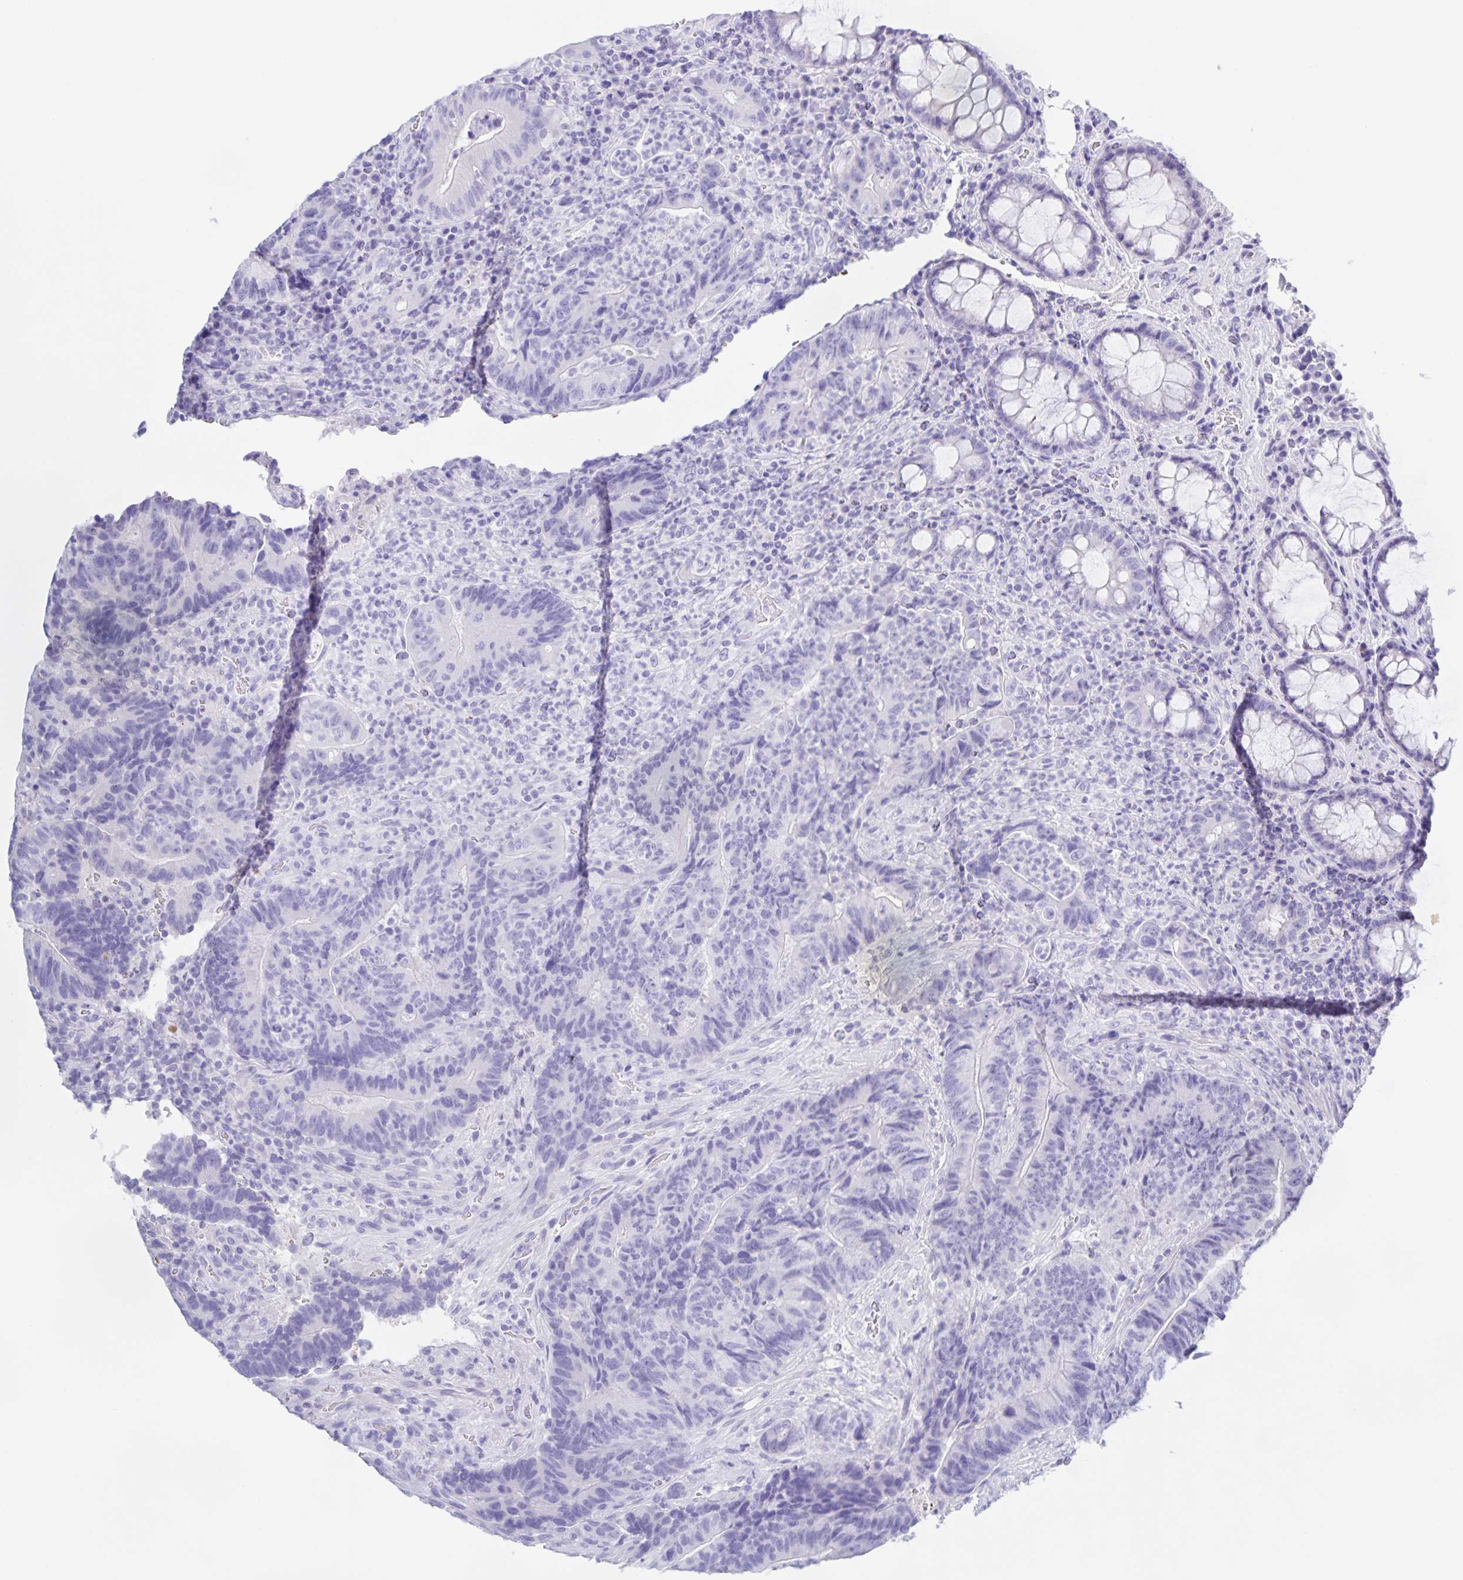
{"staining": {"intensity": "negative", "quantity": "none", "location": "none"}, "tissue": "colorectal cancer", "cell_type": "Tumor cells", "image_type": "cancer", "snomed": [{"axis": "morphology", "description": "Normal tissue, NOS"}, {"axis": "morphology", "description": "Adenocarcinoma, NOS"}, {"axis": "topography", "description": "Colon"}], "caption": "Colorectal cancer was stained to show a protein in brown. There is no significant staining in tumor cells.", "gene": "CATSPER4", "patient": {"sex": "female", "age": 48}}